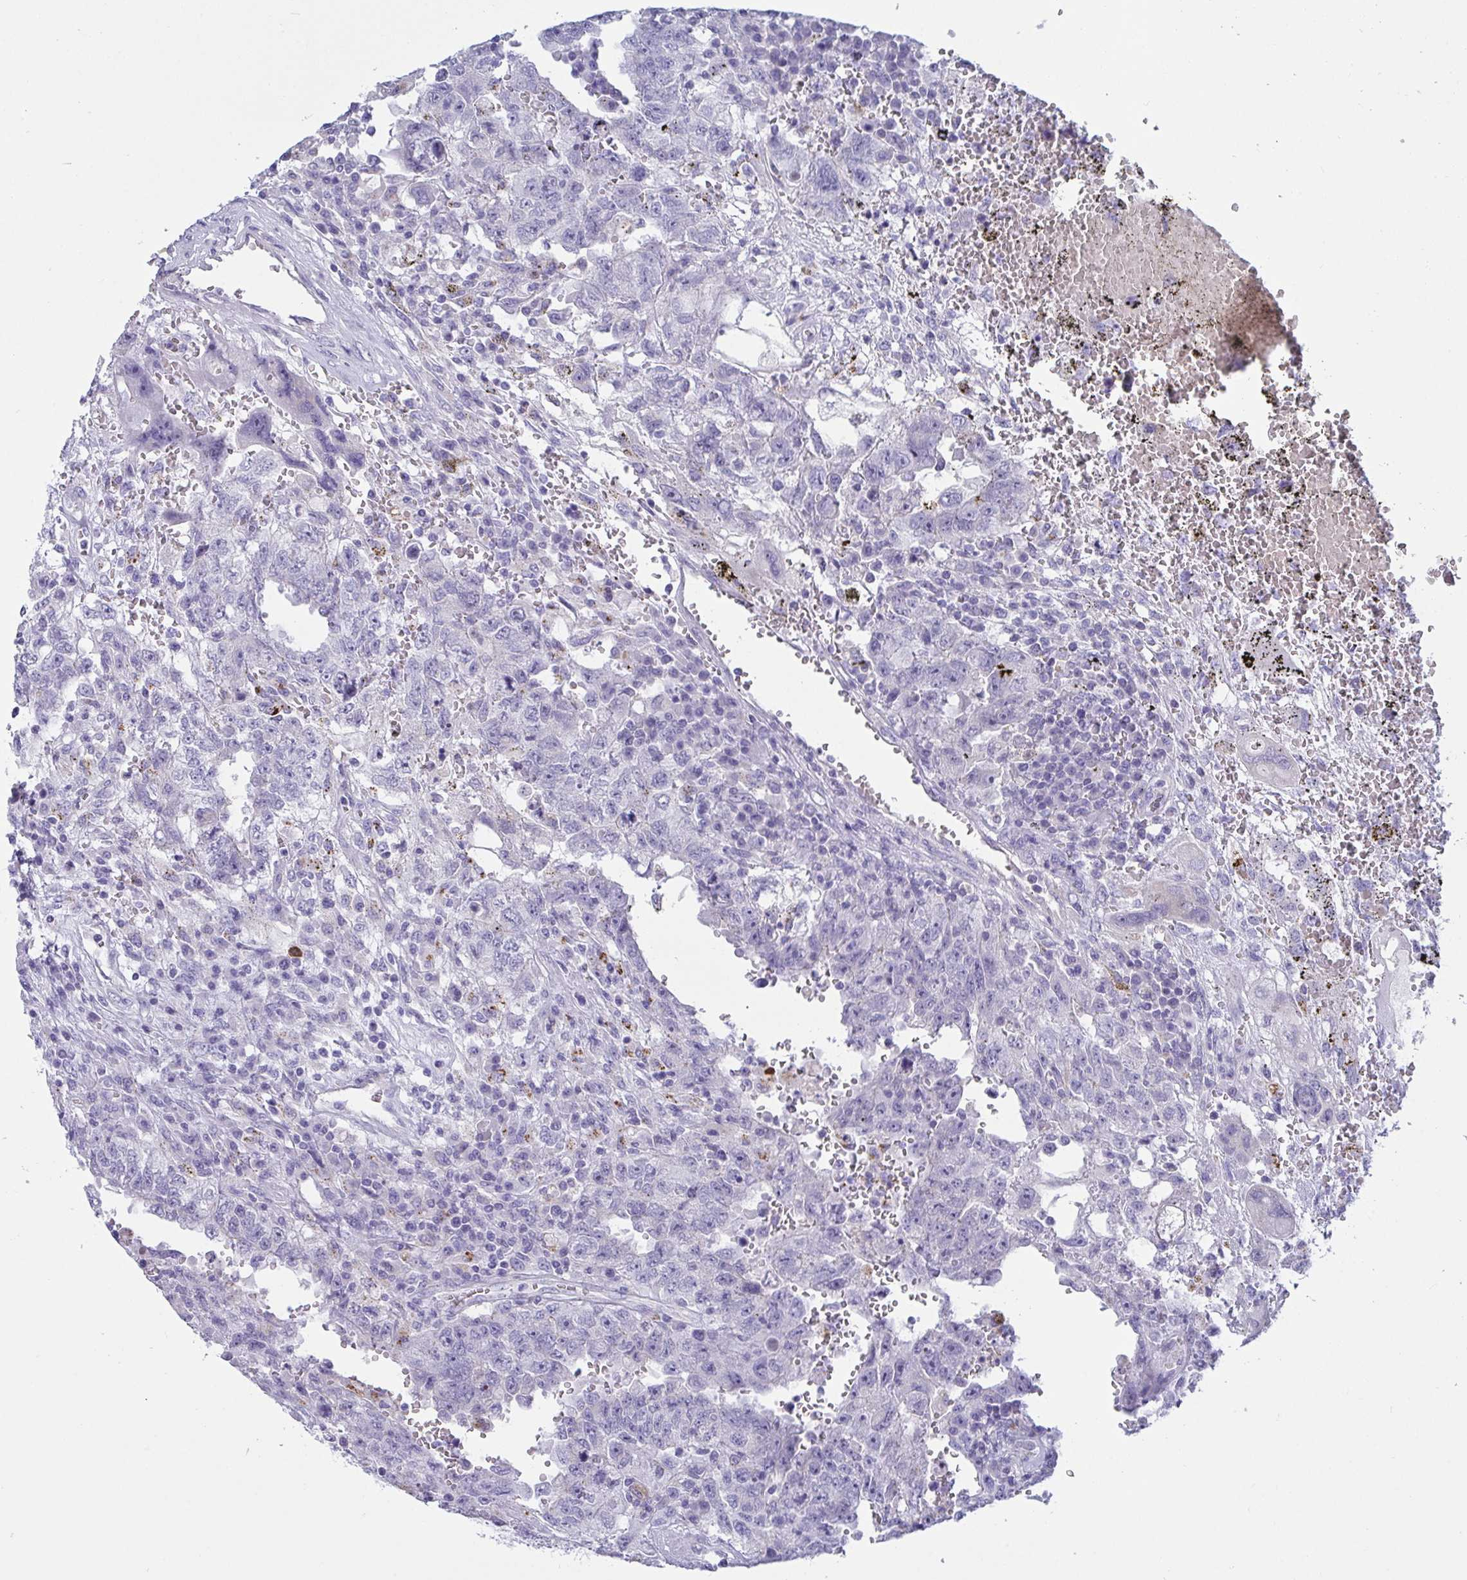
{"staining": {"intensity": "negative", "quantity": "none", "location": "none"}, "tissue": "testis cancer", "cell_type": "Tumor cells", "image_type": "cancer", "snomed": [{"axis": "morphology", "description": "Carcinoma, Embryonal, NOS"}, {"axis": "topography", "description": "Testis"}], "caption": "Testis embryonal carcinoma was stained to show a protein in brown. There is no significant expression in tumor cells.", "gene": "TAS2R38", "patient": {"sex": "male", "age": 26}}